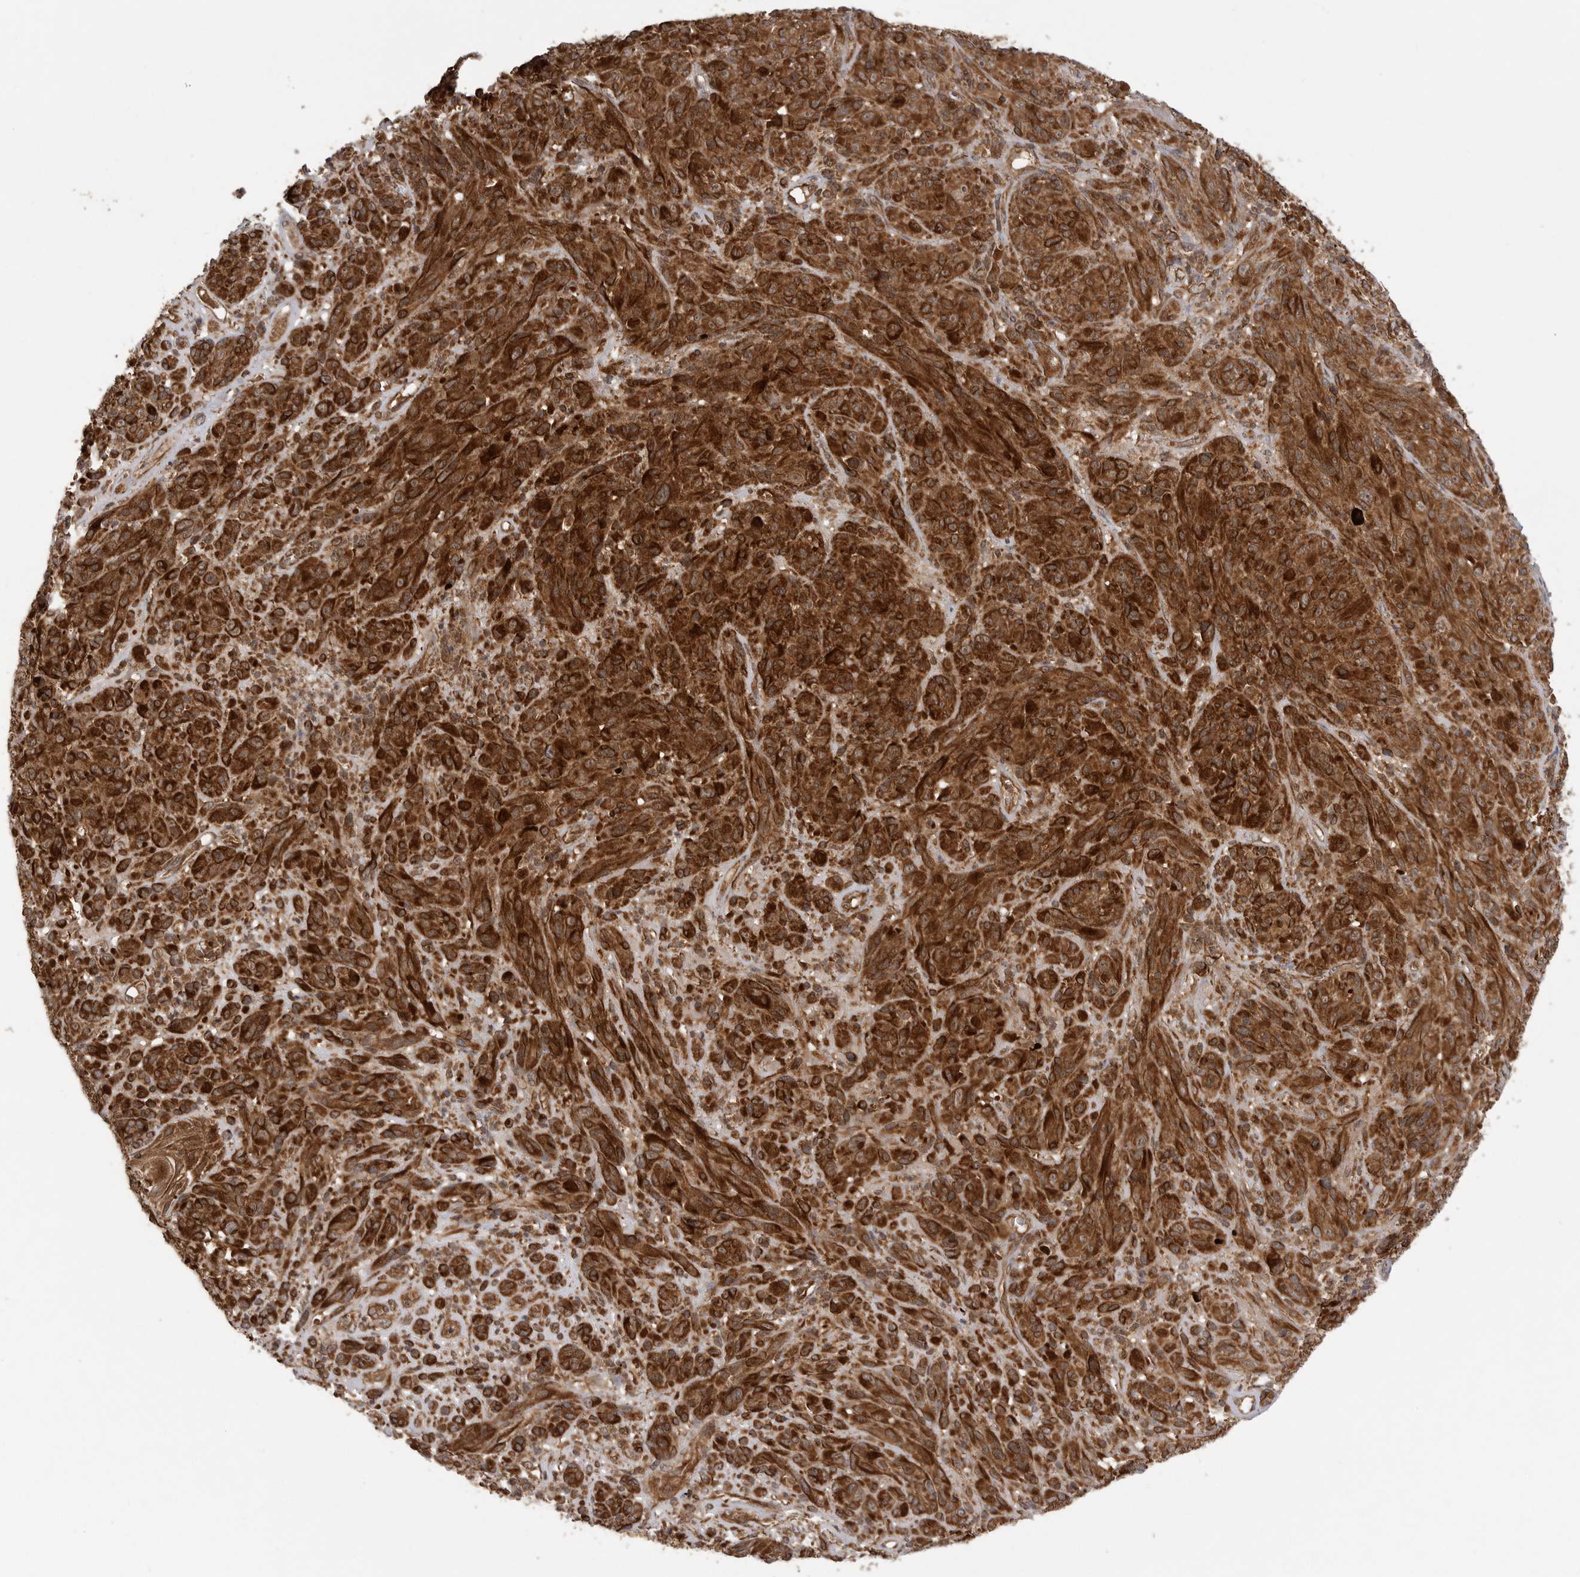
{"staining": {"intensity": "strong", "quantity": ">75%", "location": "cytoplasmic/membranous"}, "tissue": "melanoma", "cell_type": "Tumor cells", "image_type": "cancer", "snomed": [{"axis": "morphology", "description": "Malignant melanoma, NOS"}, {"axis": "topography", "description": "Skin of head"}], "caption": "An immunohistochemistry micrograph of tumor tissue is shown. Protein staining in brown highlights strong cytoplasmic/membranous positivity in melanoma within tumor cells. Nuclei are stained in blue.", "gene": "PRDX4", "patient": {"sex": "male", "age": 96}}